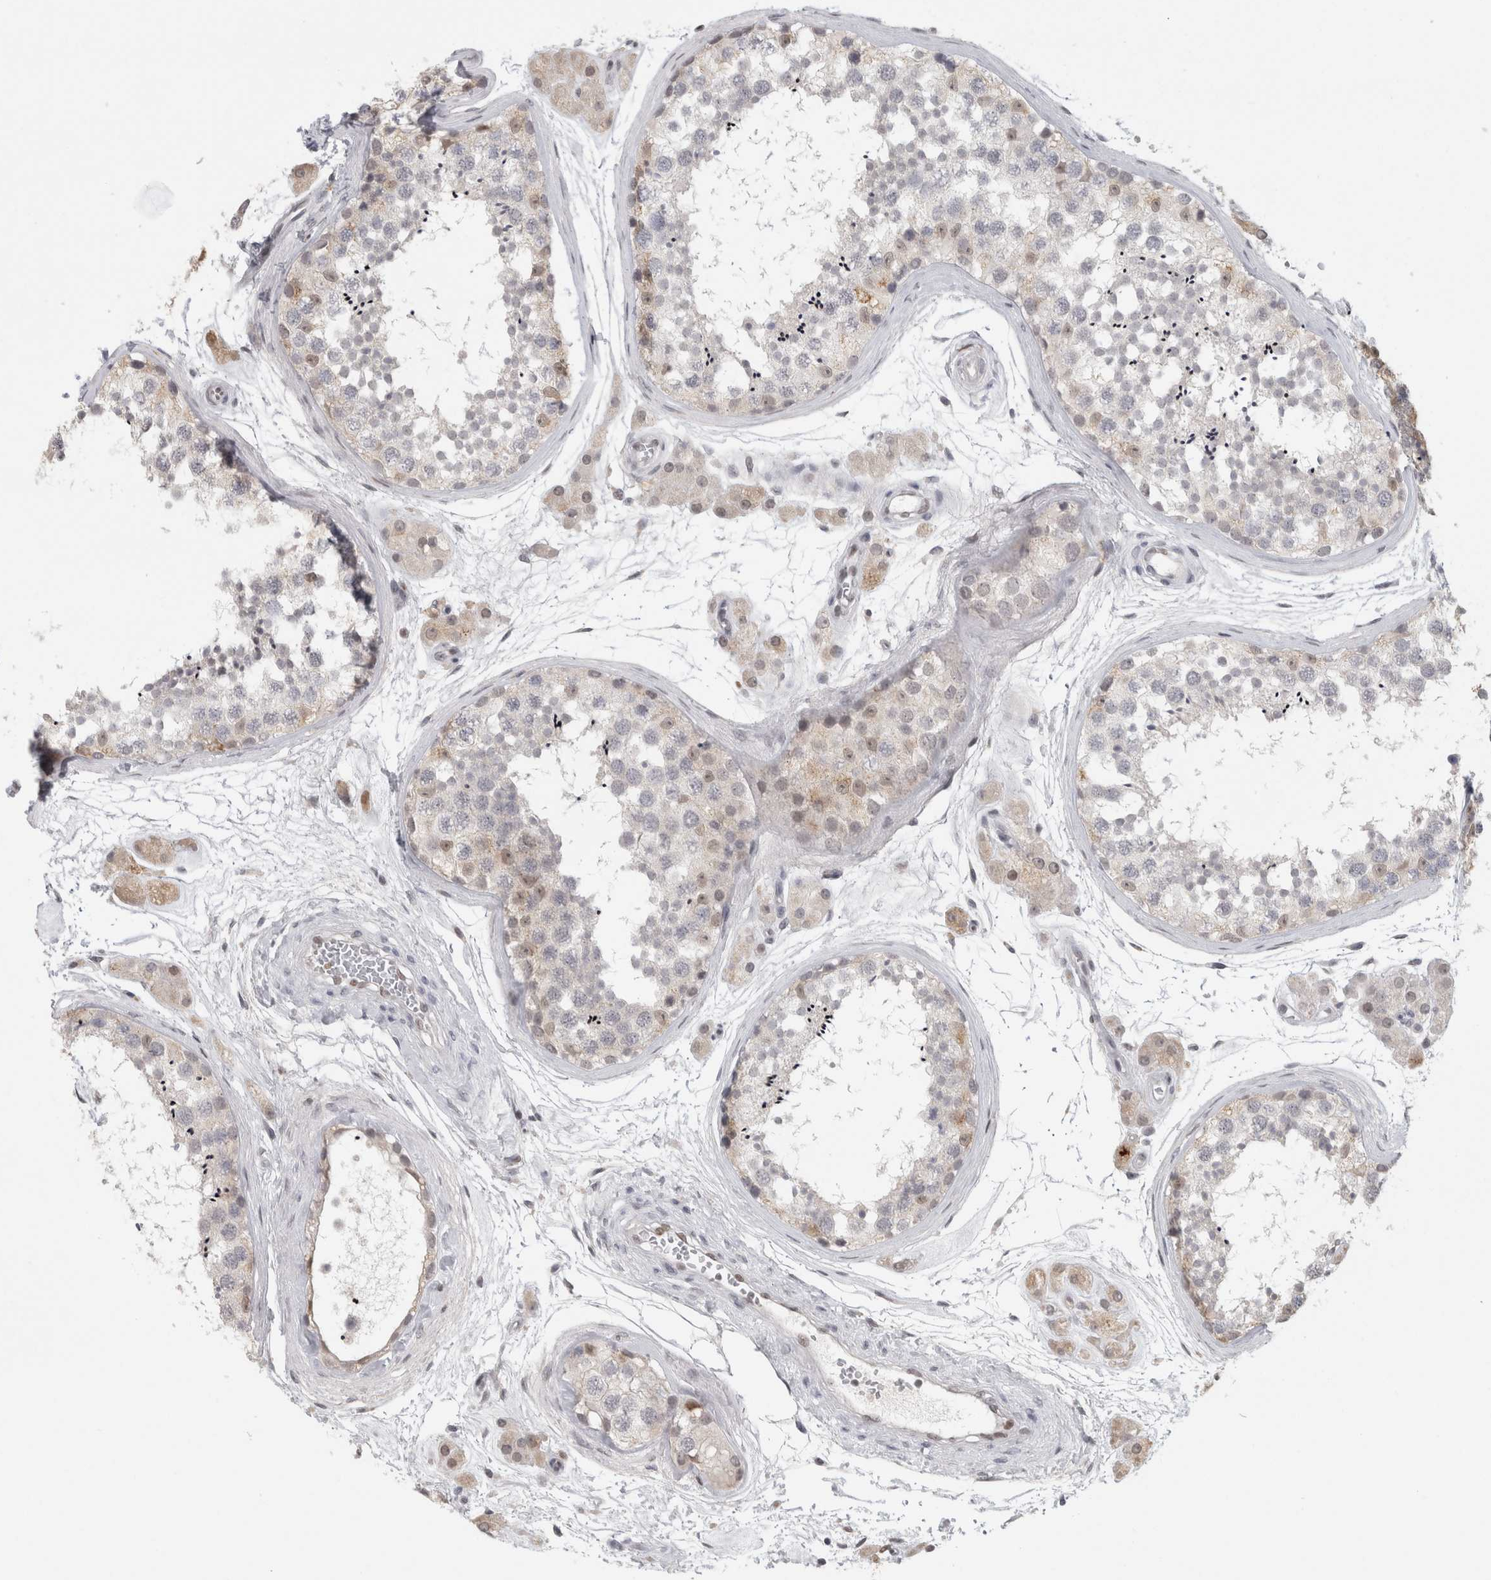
{"staining": {"intensity": "weak", "quantity": "25%-75%", "location": "cytoplasmic/membranous"}, "tissue": "testis", "cell_type": "Cells in seminiferous ducts", "image_type": "normal", "snomed": [{"axis": "morphology", "description": "Normal tissue, NOS"}, {"axis": "topography", "description": "Testis"}], "caption": "Testis stained for a protein (brown) reveals weak cytoplasmic/membranous positive staining in approximately 25%-75% of cells in seminiferous ducts.", "gene": "SRARP", "patient": {"sex": "male", "age": 56}}